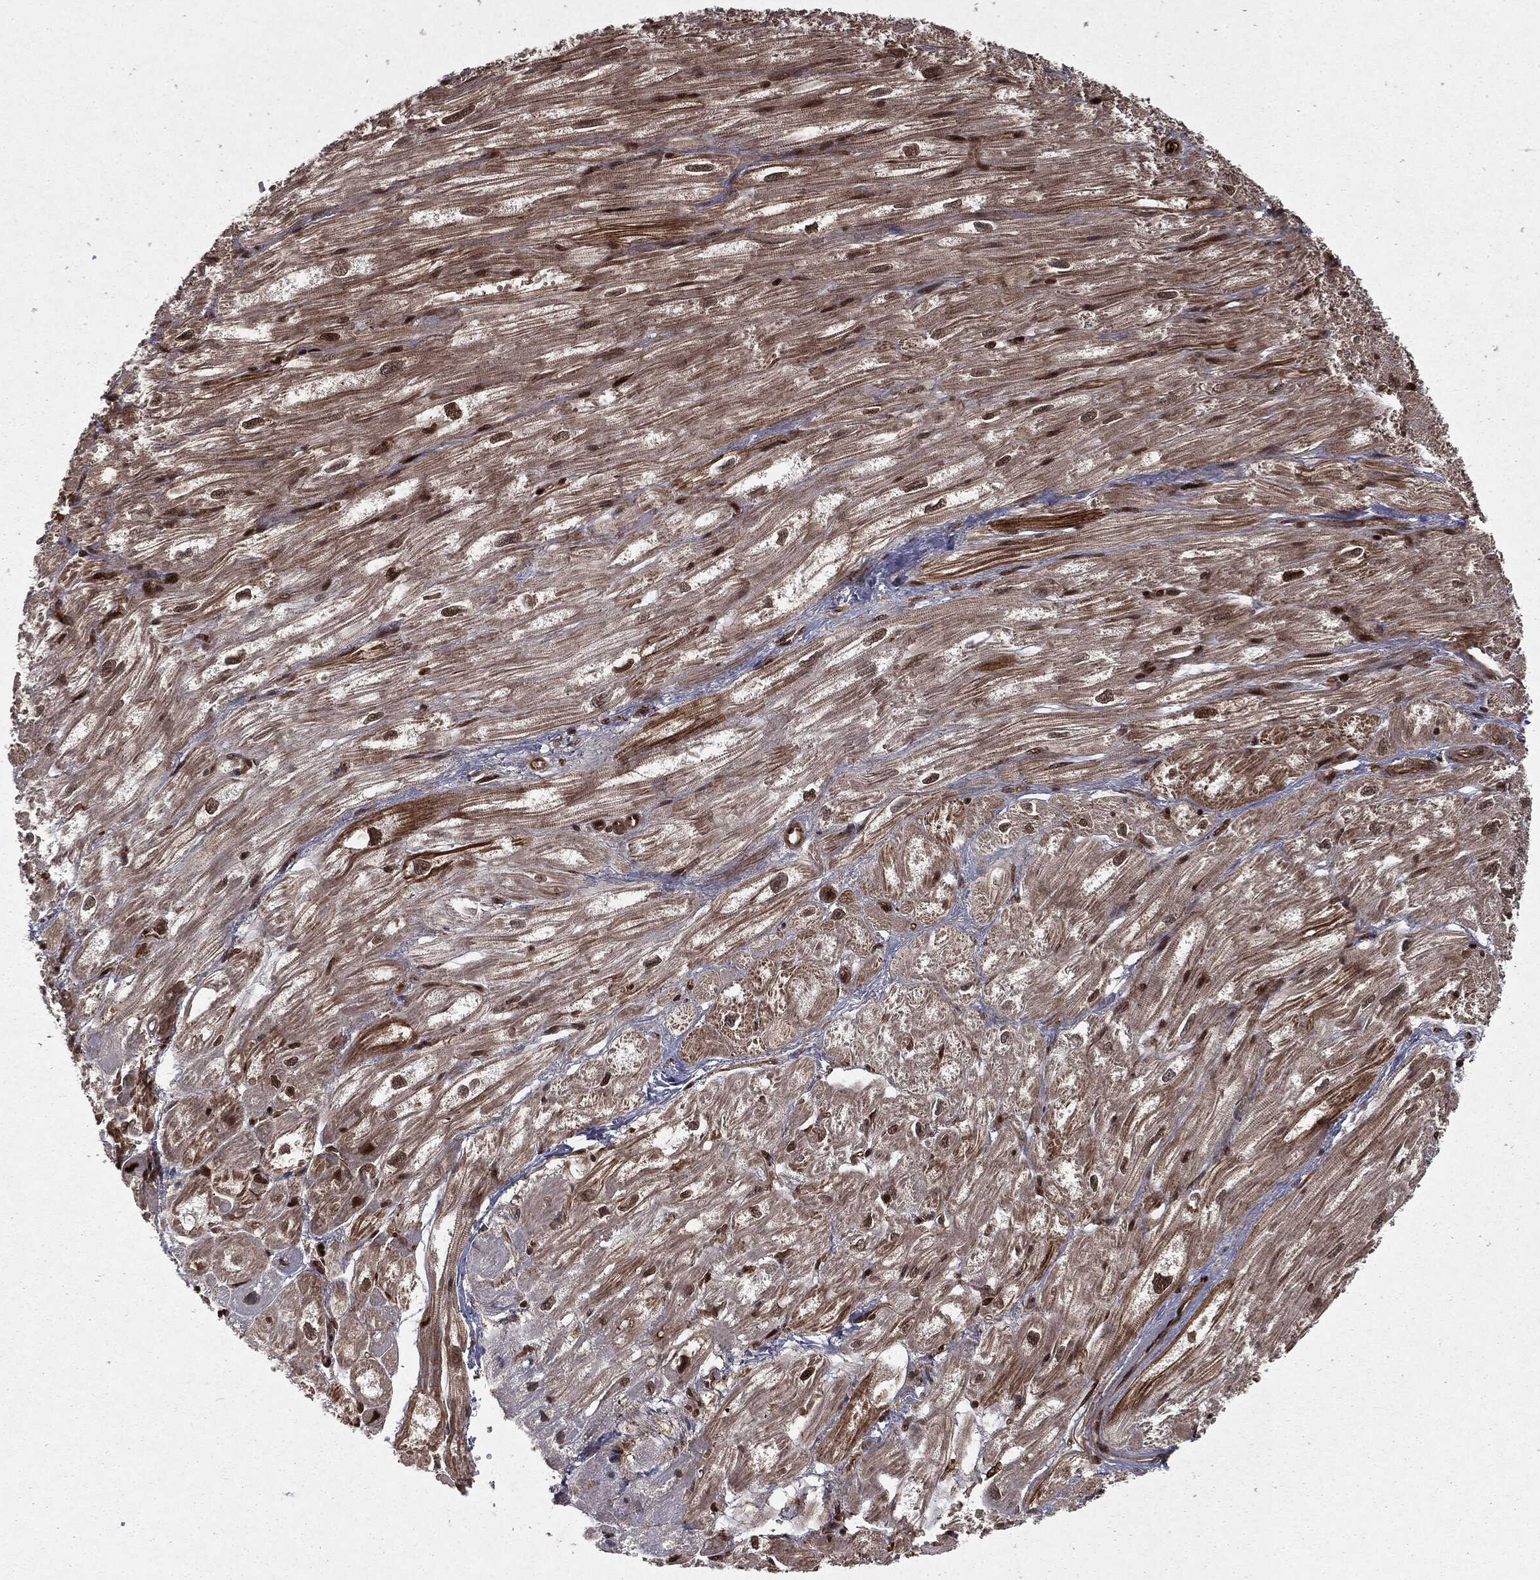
{"staining": {"intensity": "strong", "quantity": "25%-75%", "location": "cytoplasmic/membranous,nuclear"}, "tissue": "heart muscle", "cell_type": "Cardiomyocytes", "image_type": "normal", "snomed": [{"axis": "morphology", "description": "Normal tissue, NOS"}, {"axis": "topography", "description": "Heart"}], "caption": "Immunohistochemistry (IHC) of benign human heart muscle demonstrates high levels of strong cytoplasmic/membranous,nuclear staining in approximately 25%-75% of cardiomyocytes.", "gene": "RANBP9", "patient": {"sex": "male", "age": 62}}